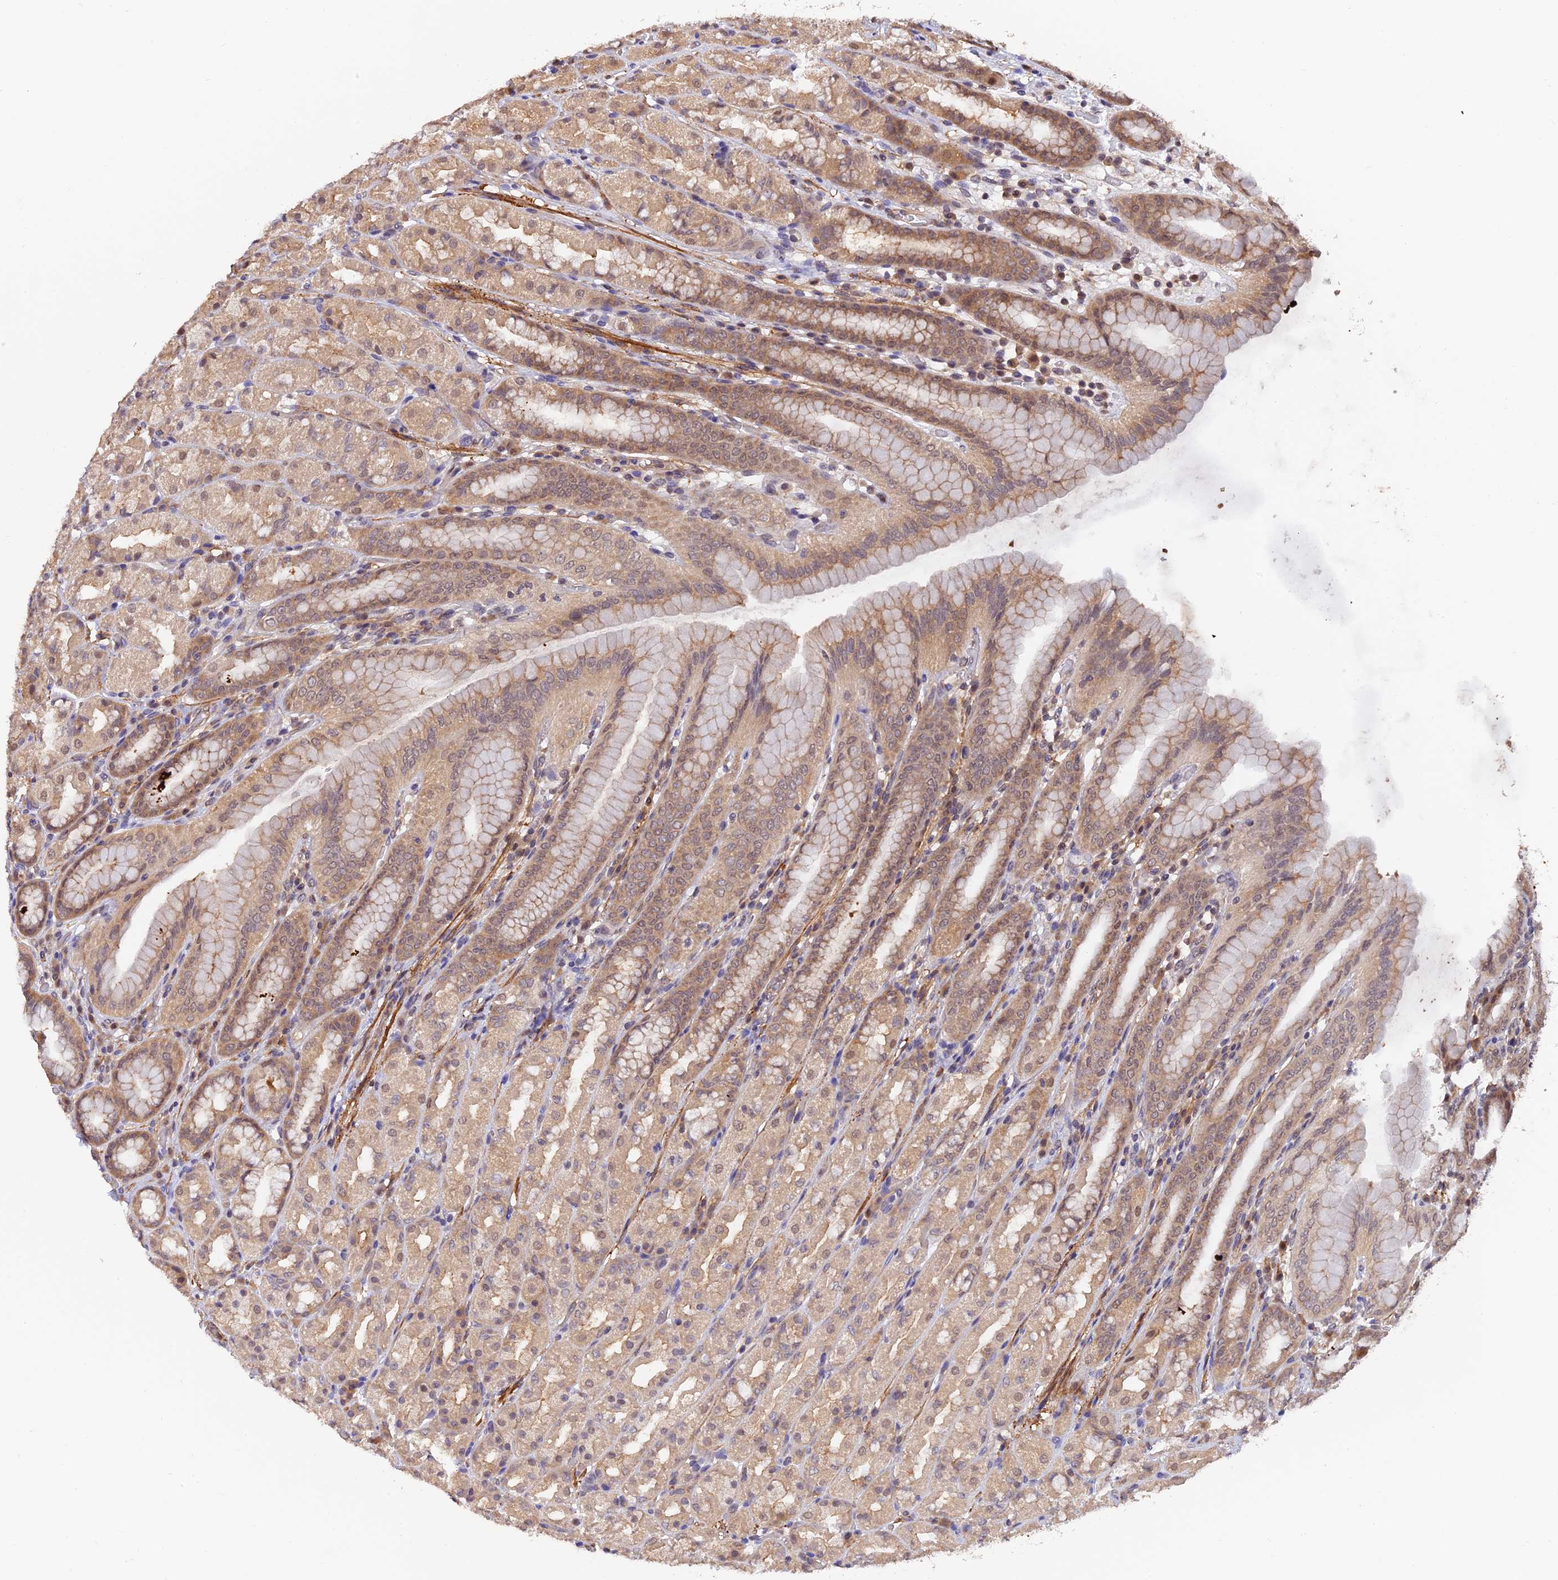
{"staining": {"intensity": "moderate", "quantity": "<25%", "location": "cytoplasmic/membranous,nuclear"}, "tissue": "stomach", "cell_type": "Glandular cells", "image_type": "normal", "snomed": [{"axis": "morphology", "description": "Normal tissue, NOS"}, {"axis": "topography", "description": "Stomach, upper"}], "caption": "High-power microscopy captured an immunohistochemistry photomicrograph of benign stomach, revealing moderate cytoplasmic/membranous,nuclear expression in about <25% of glandular cells.", "gene": "PSMB3", "patient": {"sex": "male", "age": 68}}